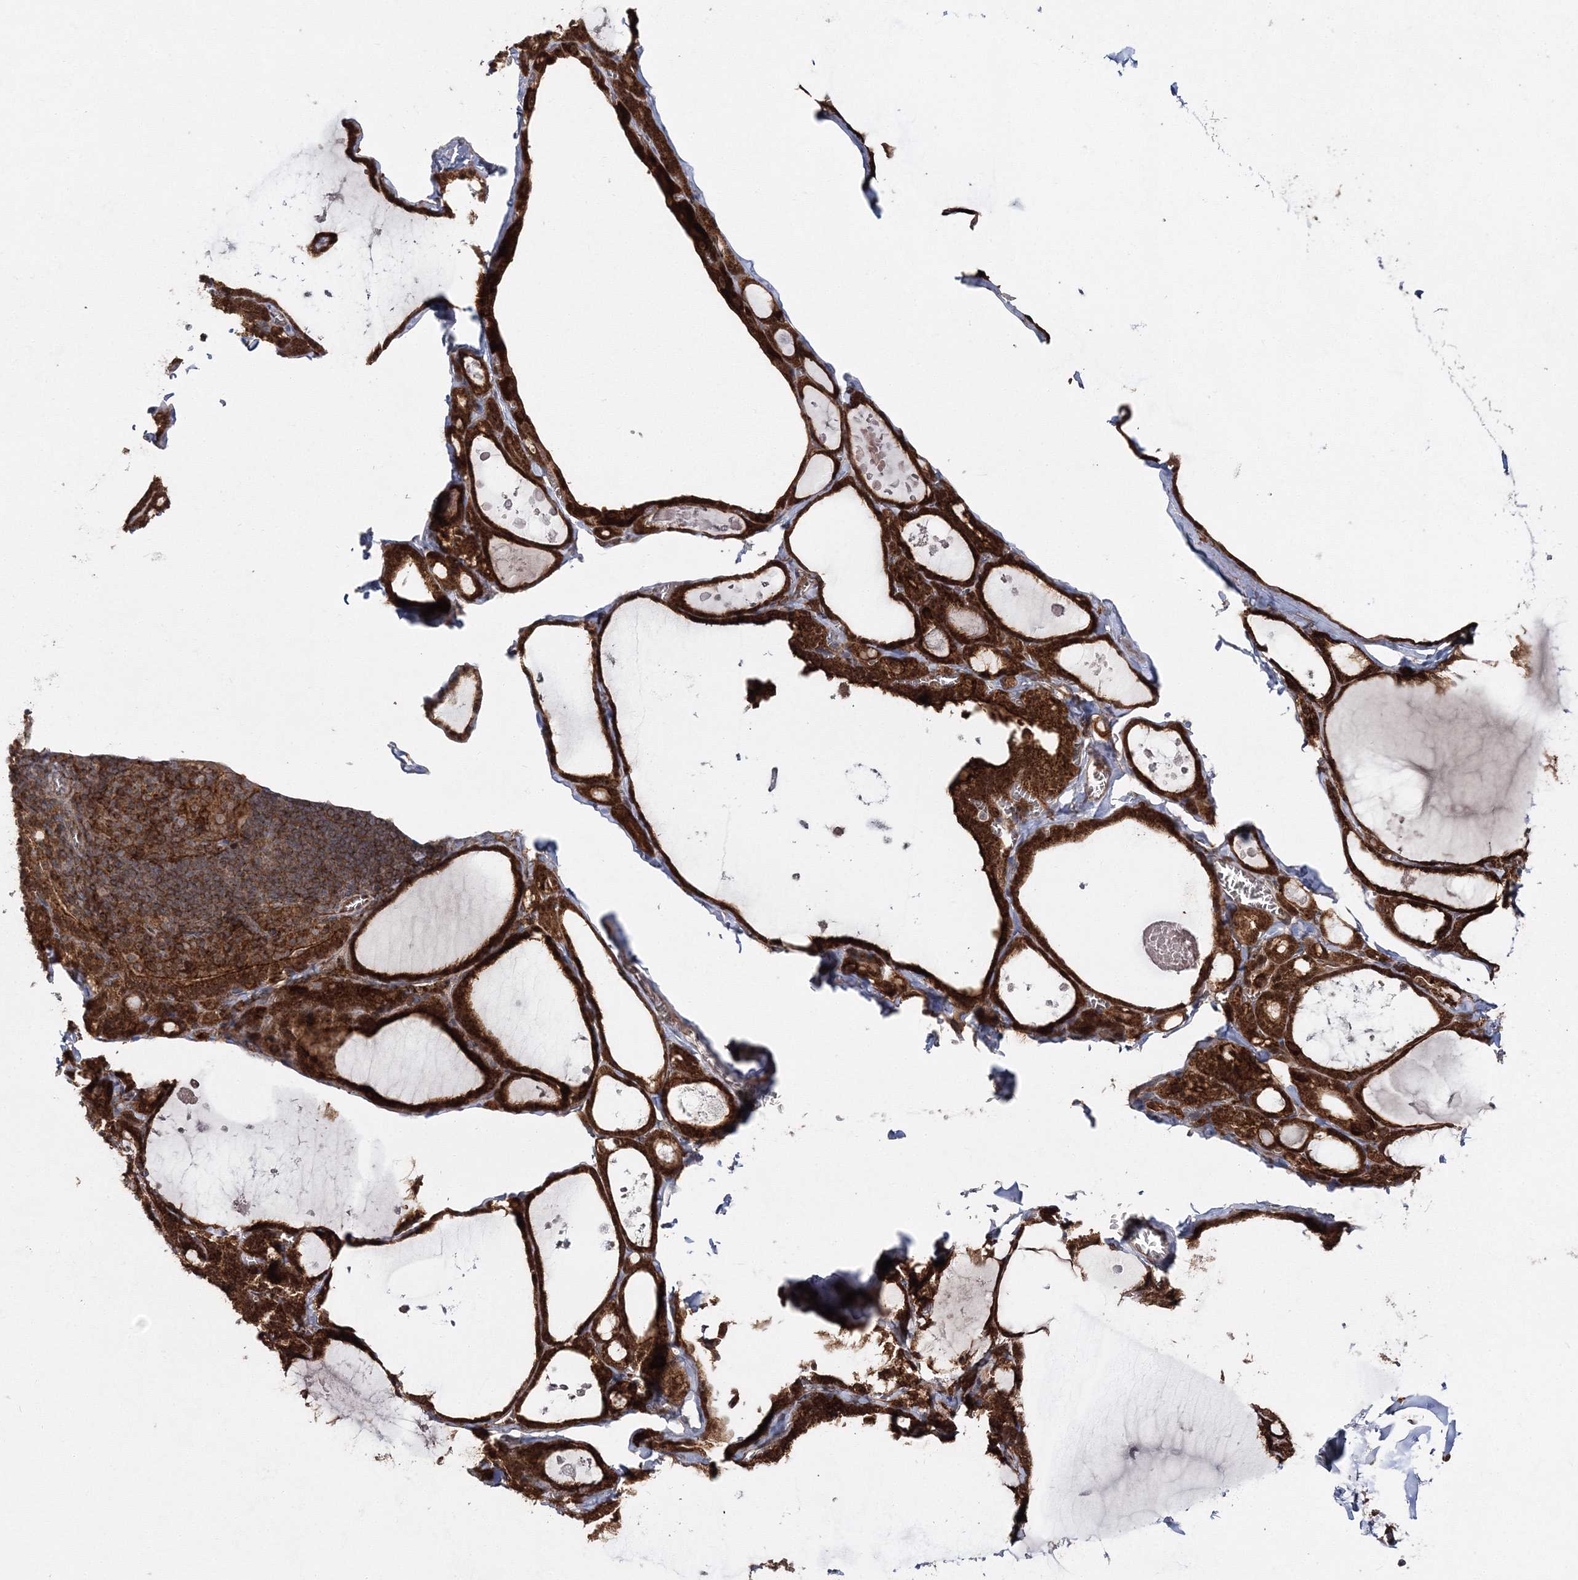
{"staining": {"intensity": "strong", "quantity": ">75%", "location": "cytoplasmic/membranous,nuclear"}, "tissue": "thyroid gland", "cell_type": "Glandular cells", "image_type": "normal", "snomed": [{"axis": "morphology", "description": "Normal tissue, NOS"}, {"axis": "topography", "description": "Thyroid gland"}], "caption": "Protein expression analysis of unremarkable thyroid gland displays strong cytoplasmic/membranous,nuclear expression in approximately >75% of glandular cells. (brown staining indicates protein expression, while blue staining denotes nuclei).", "gene": "PCBD2", "patient": {"sex": "male", "age": 56}}